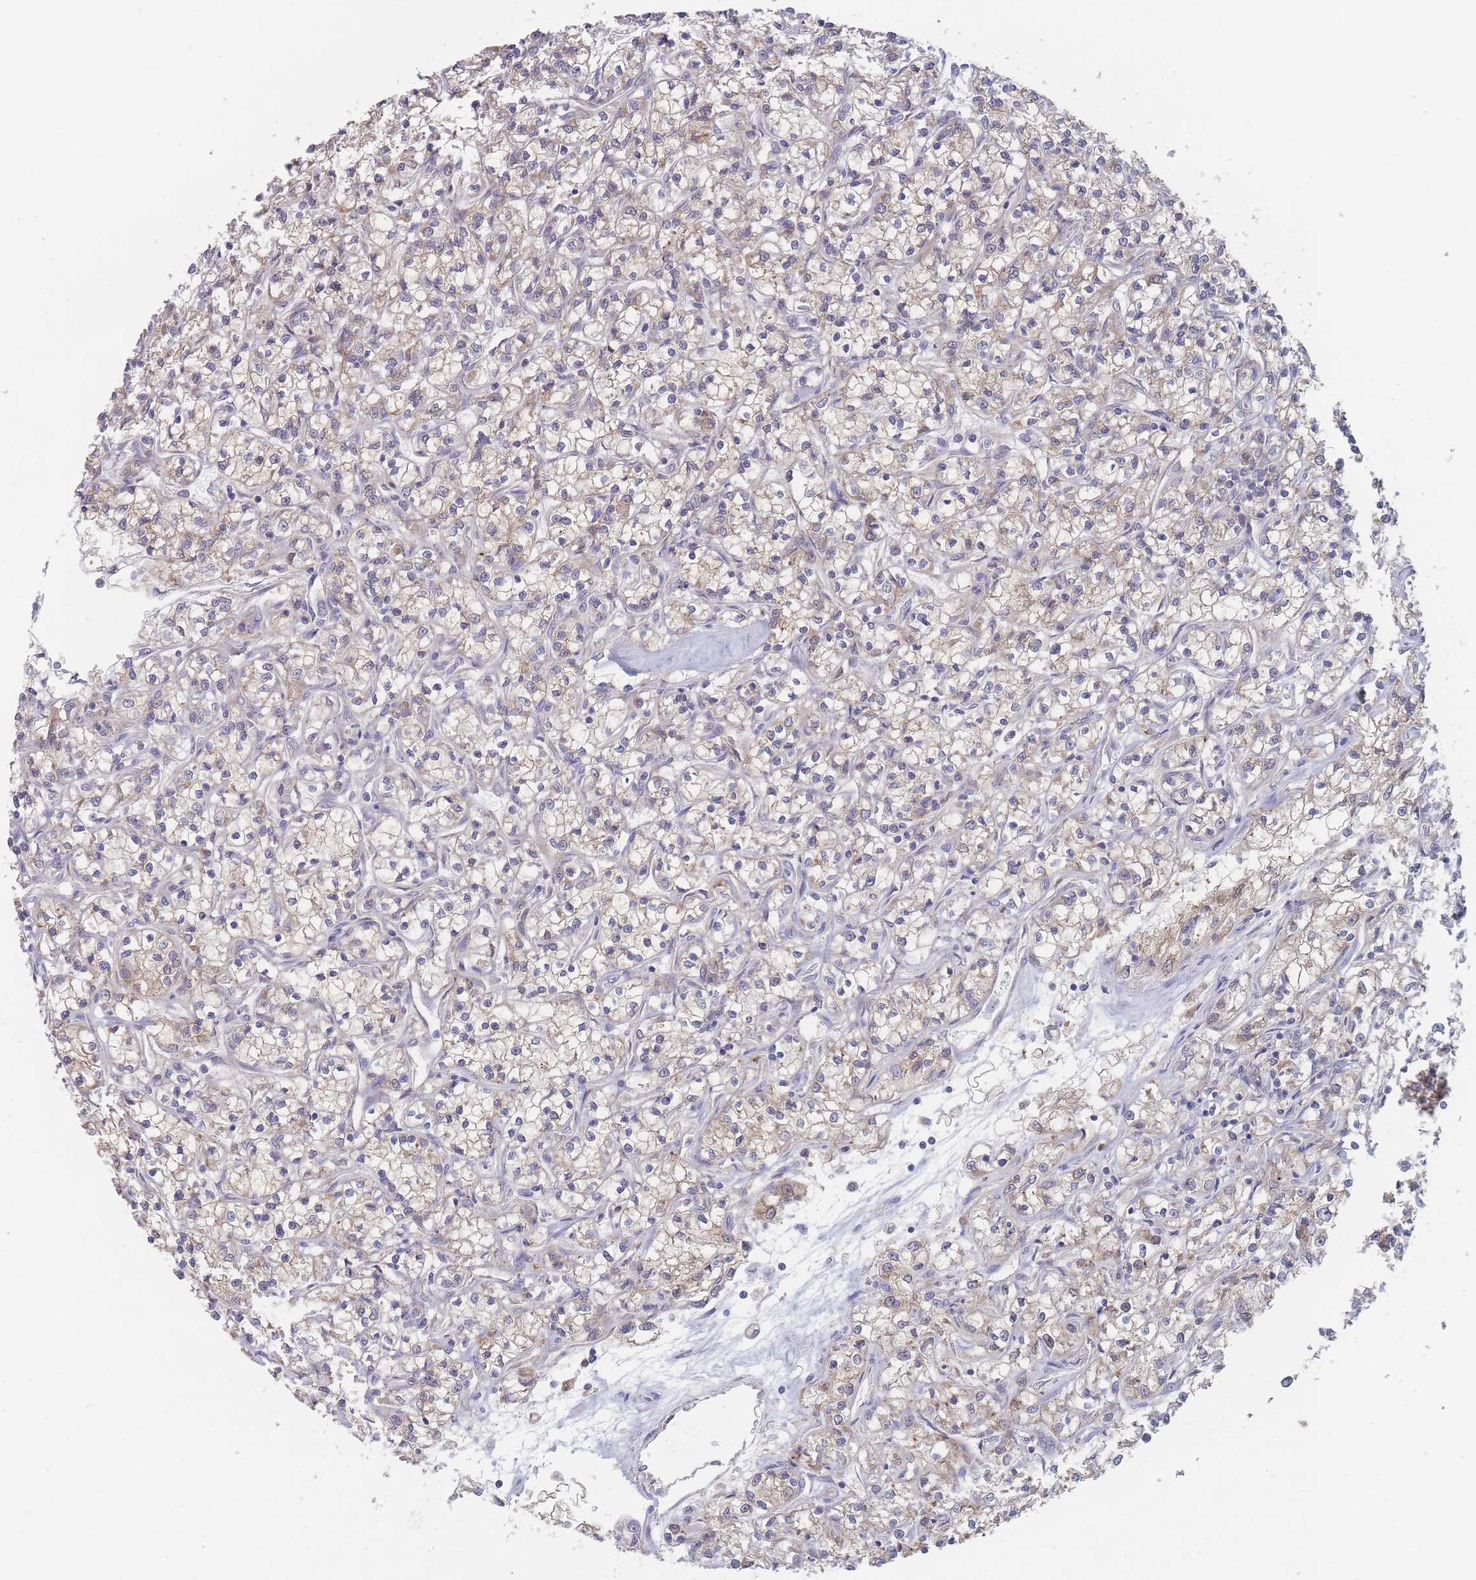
{"staining": {"intensity": "weak", "quantity": "25%-75%", "location": "cytoplasmic/membranous"}, "tissue": "renal cancer", "cell_type": "Tumor cells", "image_type": "cancer", "snomed": [{"axis": "morphology", "description": "Adenocarcinoma, NOS"}, {"axis": "topography", "description": "Kidney"}], "caption": "Renal cancer stained for a protein (brown) demonstrates weak cytoplasmic/membranous positive positivity in about 25%-75% of tumor cells.", "gene": "EFCC1", "patient": {"sex": "female", "age": 59}}